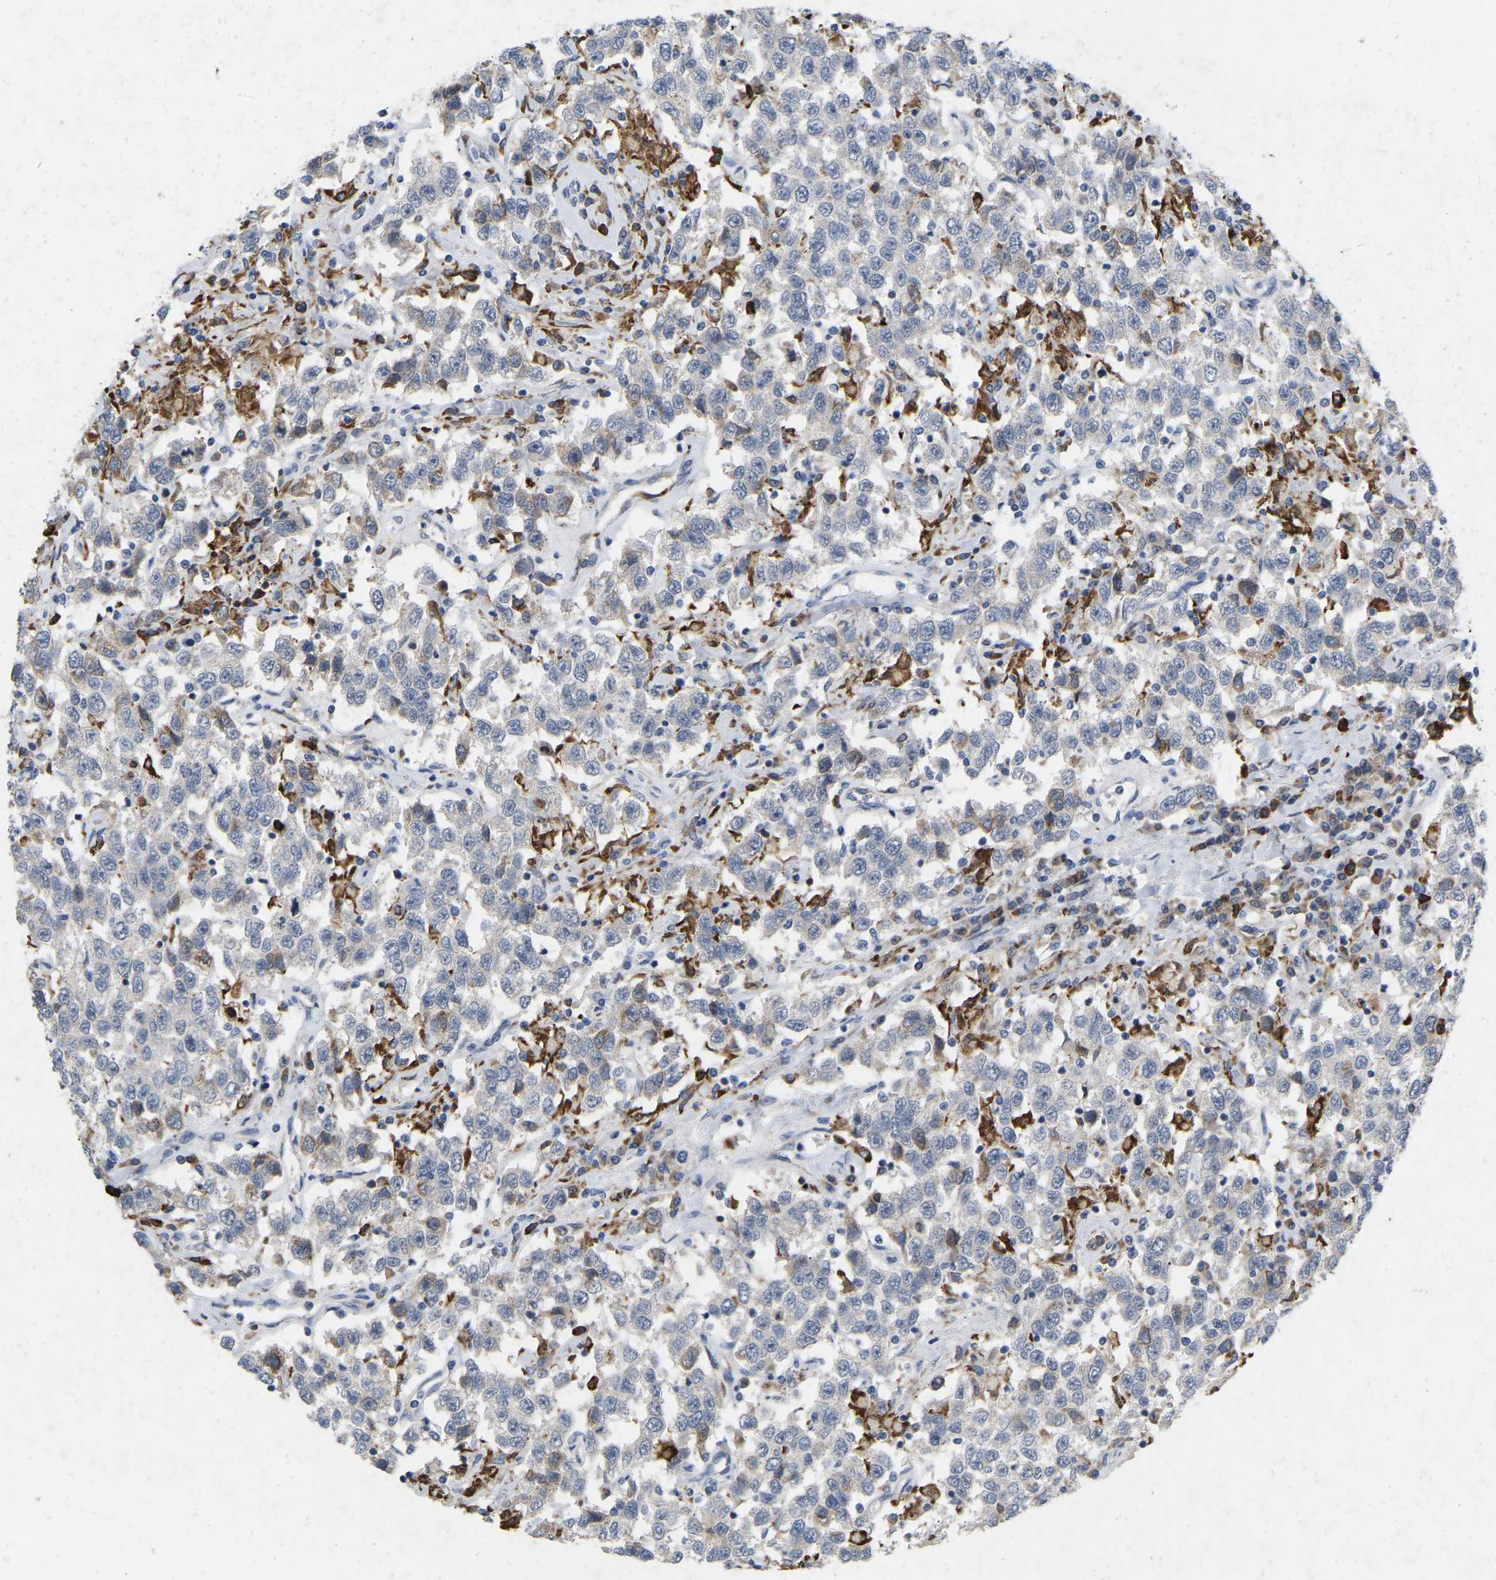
{"staining": {"intensity": "negative", "quantity": "none", "location": "none"}, "tissue": "testis cancer", "cell_type": "Tumor cells", "image_type": "cancer", "snomed": [{"axis": "morphology", "description": "Seminoma, NOS"}, {"axis": "topography", "description": "Testis"}], "caption": "A histopathology image of seminoma (testis) stained for a protein shows no brown staining in tumor cells.", "gene": "RHEB", "patient": {"sex": "male", "age": 41}}